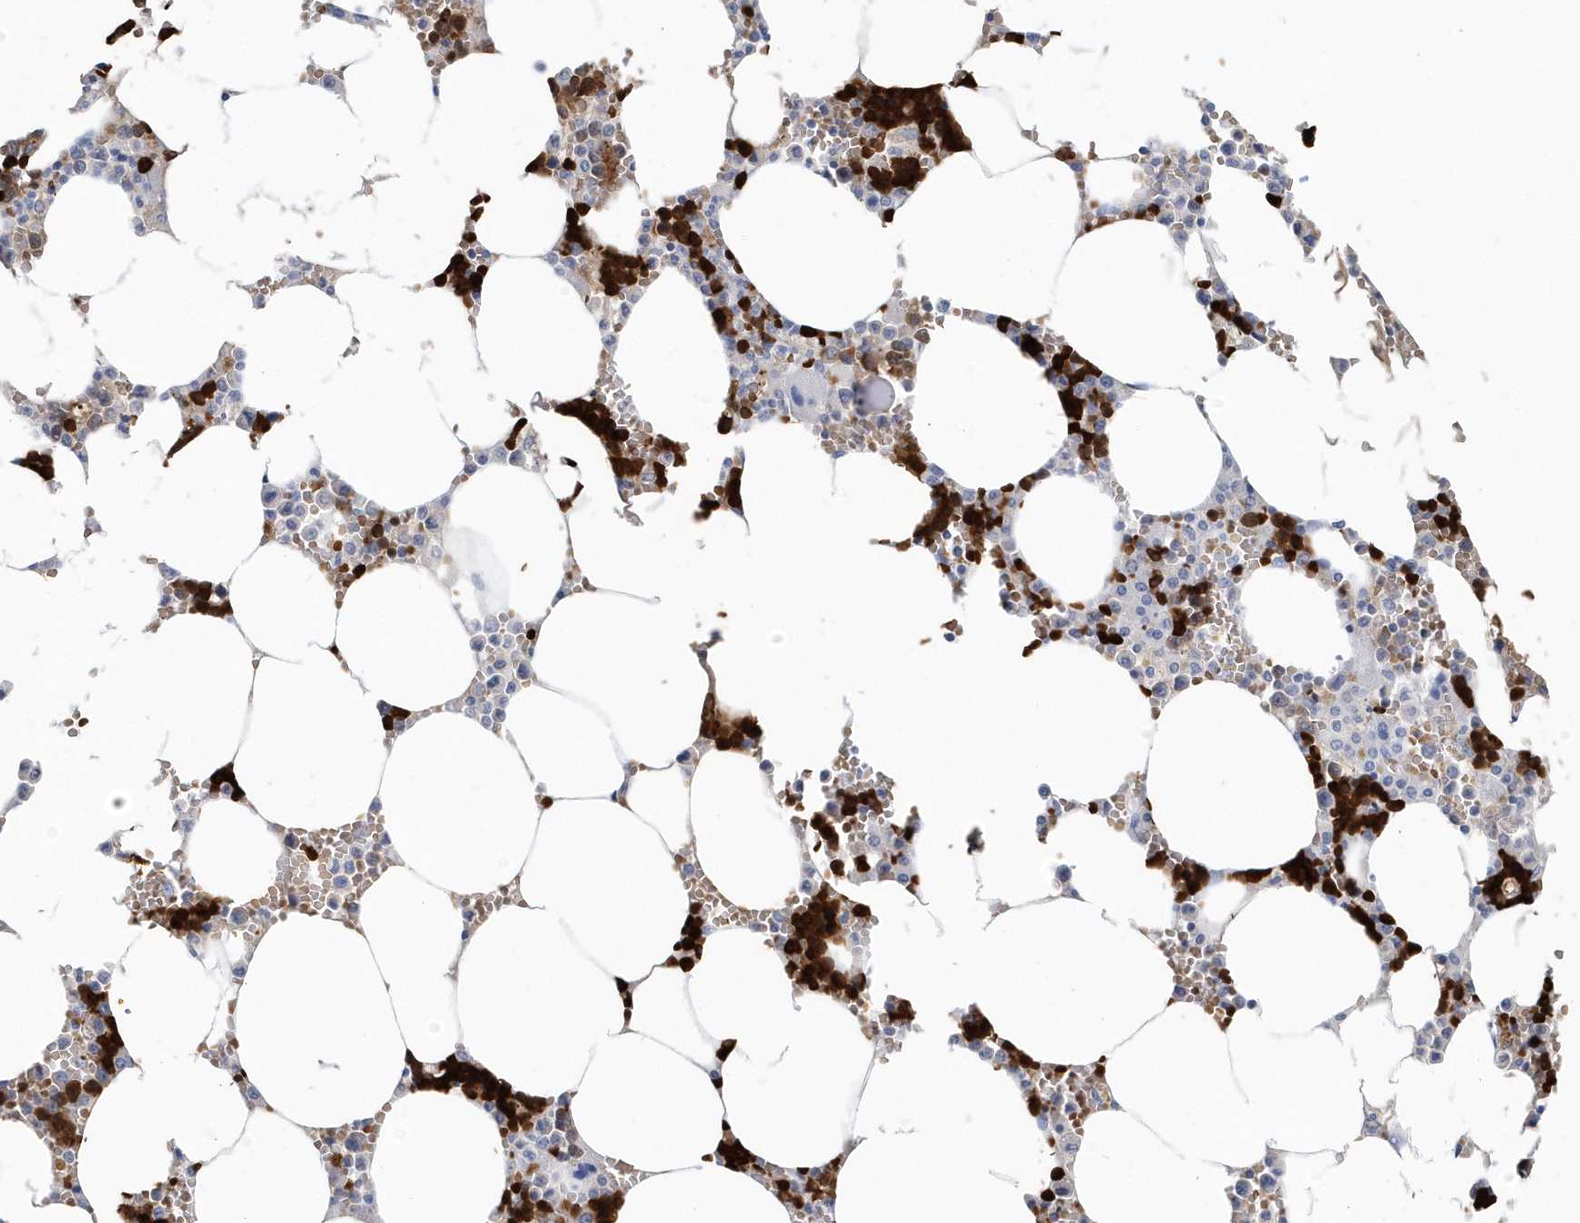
{"staining": {"intensity": "strong", "quantity": "25%-75%", "location": "cytoplasmic/membranous"}, "tissue": "bone marrow", "cell_type": "Hematopoietic cells", "image_type": "normal", "snomed": [{"axis": "morphology", "description": "Normal tissue, NOS"}, {"axis": "topography", "description": "Bone marrow"}], "caption": "DAB immunohistochemical staining of normal bone marrow exhibits strong cytoplasmic/membranous protein positivity in about 25%-75% of hematopoietic cells.", "gene": "HBA2", "patient": {"sex": "male", "age": 70}}